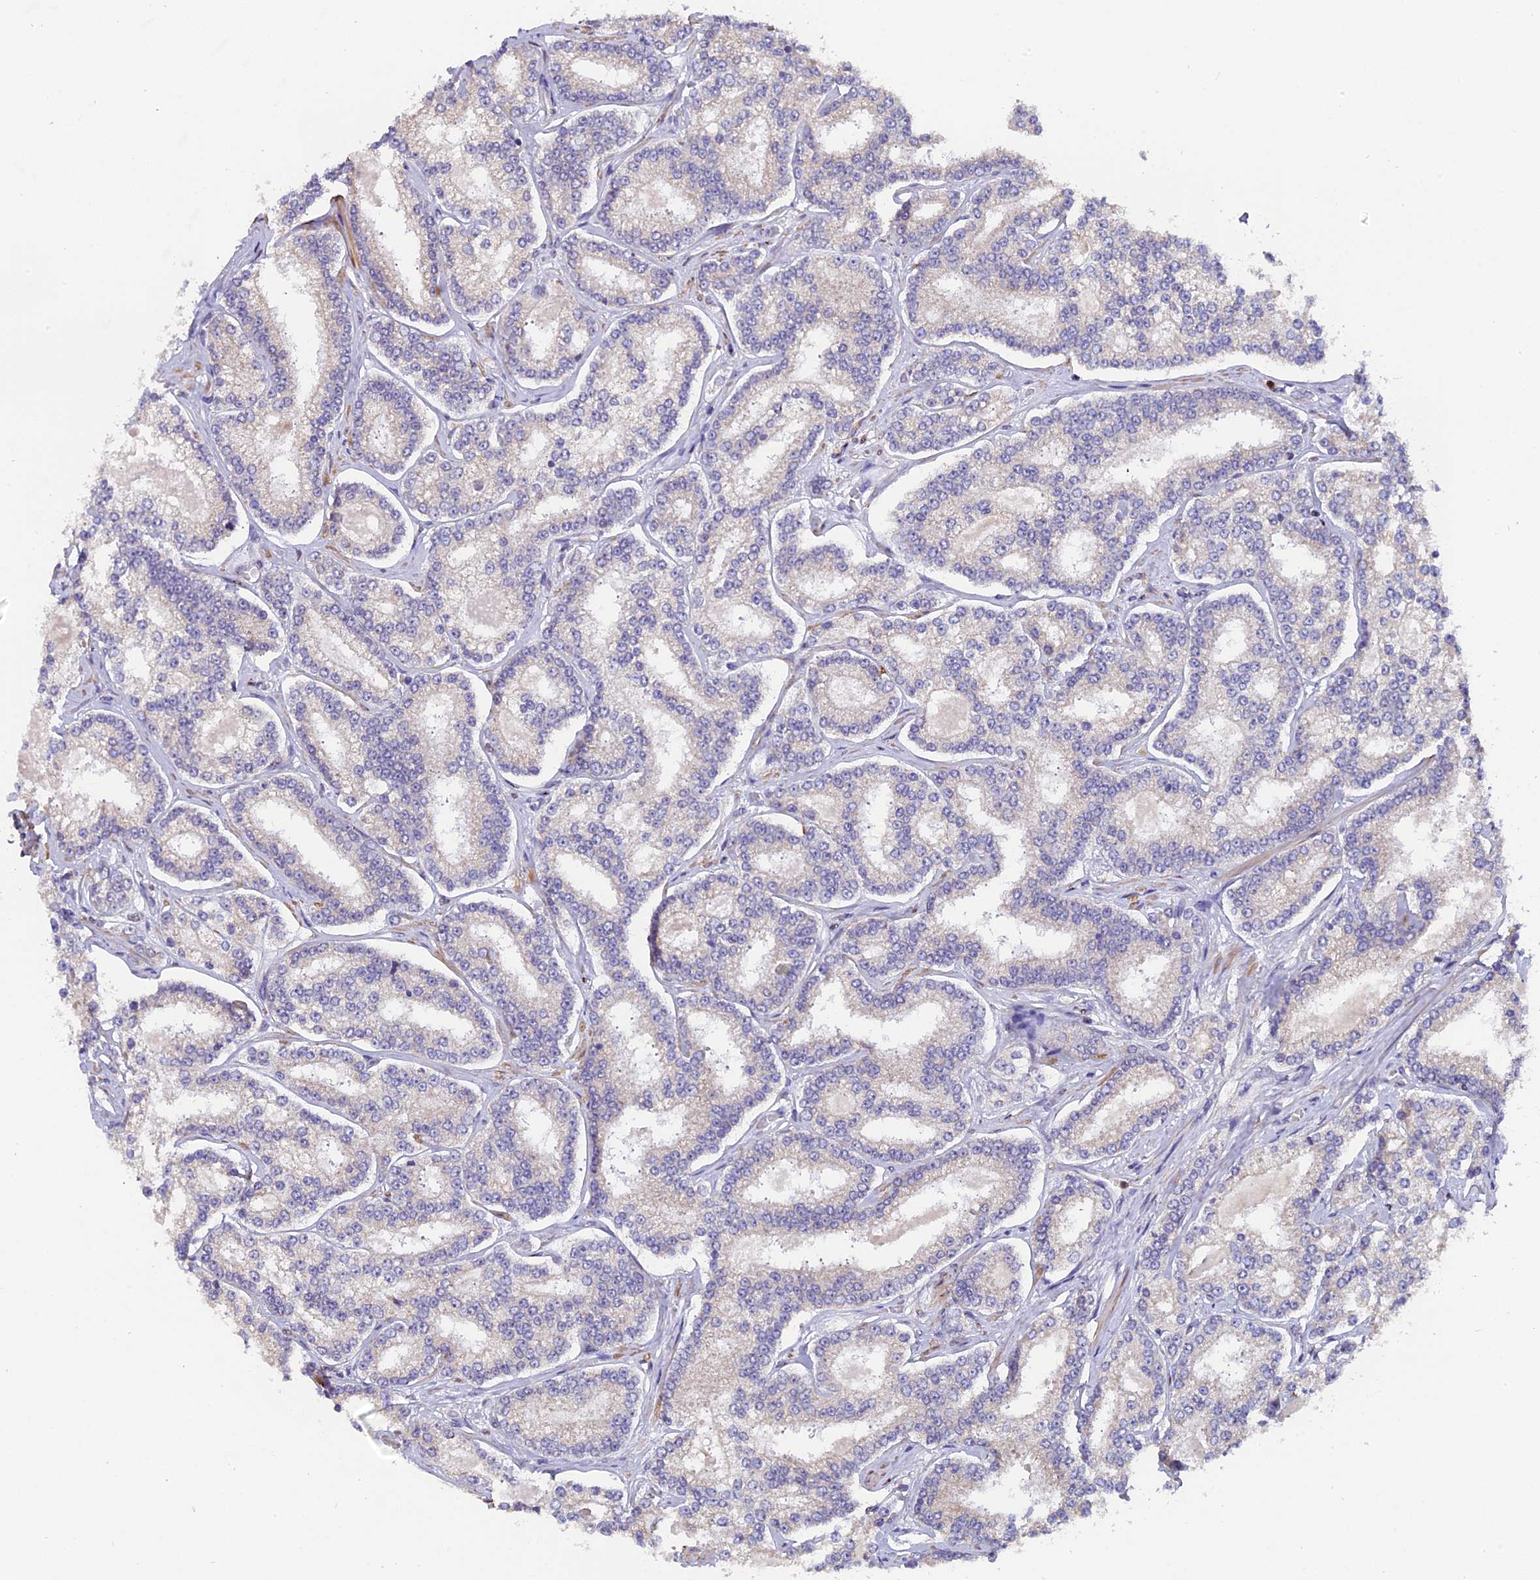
{"staining": {"intensity": "negative", "quantity": "none", "location": "none"}, "tissue": "prostate cancer", "cell_type": "Tumor cells", "image_type": "cancer", "snomed": [{"axis": "morphology", "description": "Normal tissue, NOS"}, {"axis": "morphology", "description": "Adenocarcinoma, High grade"}, {"axis": "topography", "description": "Prostate"}], "caption": "This is an IHC micrograph of adenocarcinoma (high-grade) (prostate). There is no staining in tumor cells.", "gene": "FAM118B", "patient": {"sex": "male", "age": 83}}